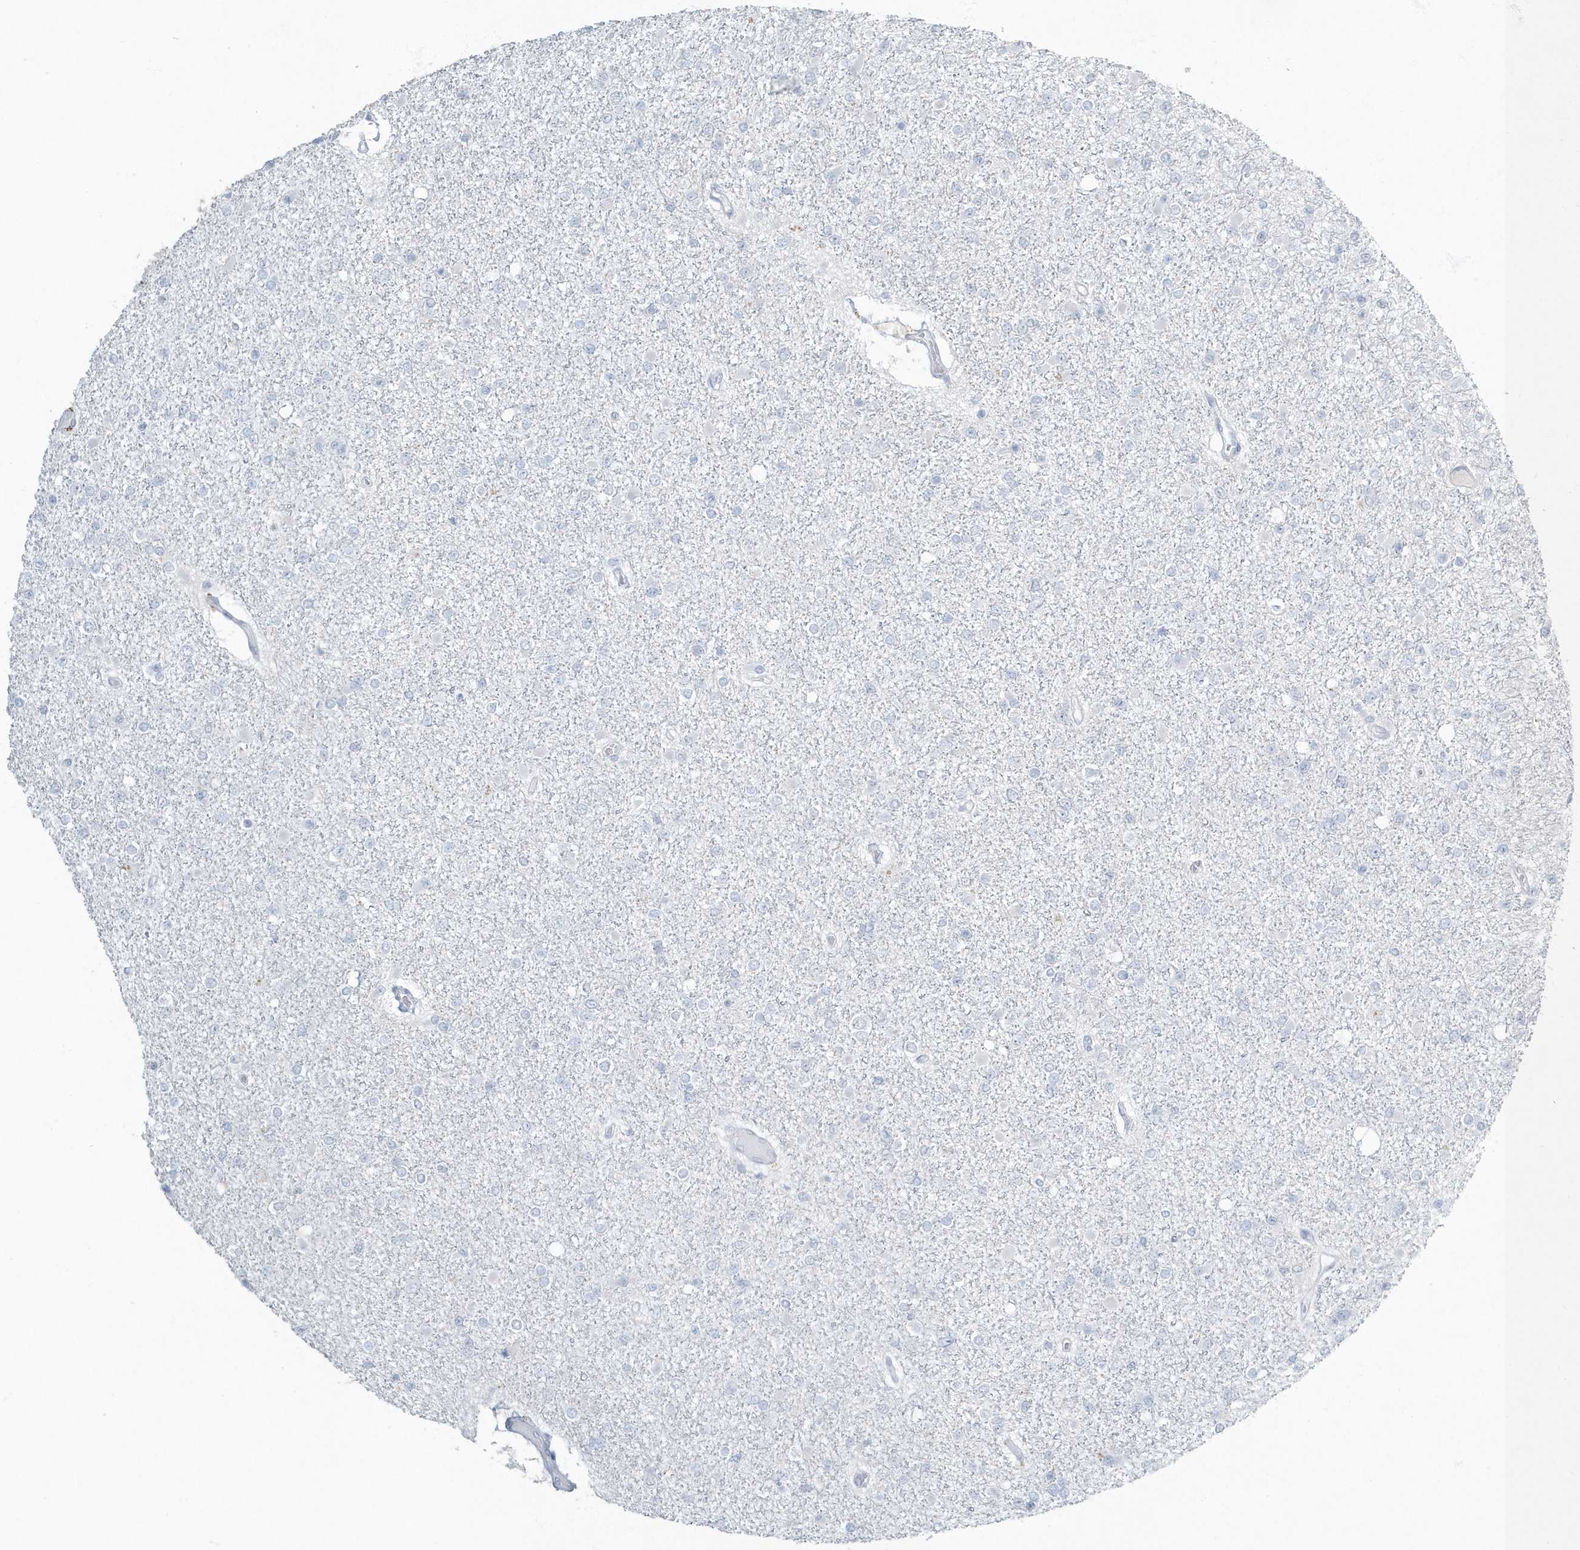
{"staining": {"intensity": "negative", "quantity": "none", "location": "none"}, "tissue": "glioma", "cell_type": "Tumor cells", "image_type": "cancer", "snomed": [{"axis": "morphology", "description": "Glioma, malignant, Low grade"}, {"axis": "topography", "description": "Brain"}], "caption": "Malignant glioma (low-grade) stained for a protein using immunohistochemistry (IHC) shows no expression tumor cells.", "gene": "MYOT", "patient": {"sex": "female", "age": 22}}